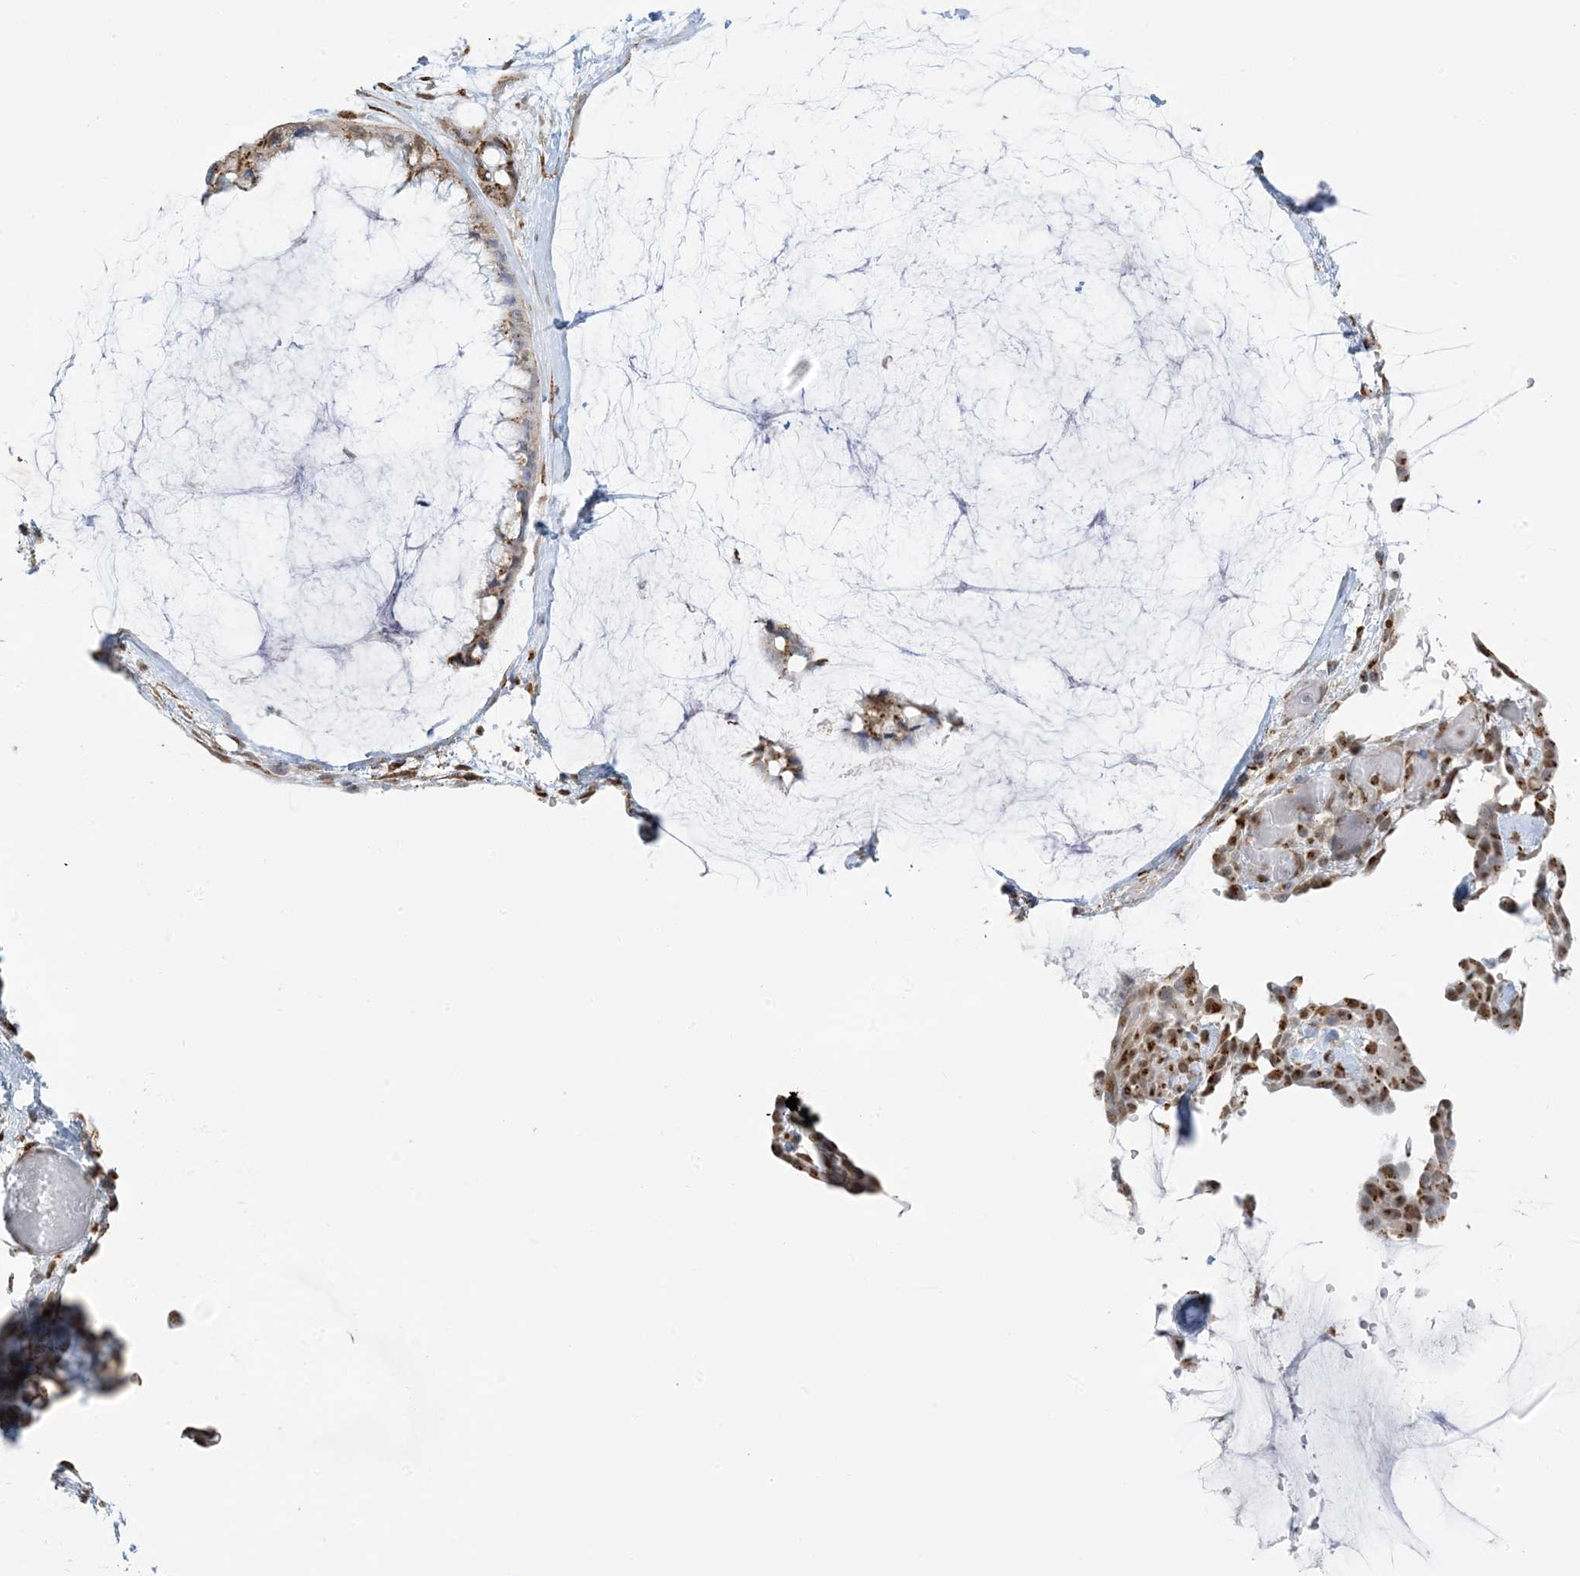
{"staining": {"intensity": "moderate", "quantity": "25%-75%", "location": "cytoplasmic/membranous,nuclear"}, "tissue": "ovarian cancer", "cell_type": "Tumor cells", "image_type": "cancer", "snomed": [{"axis": "morphology", "description": "Cystadenocarcinoma, mucinous, NOS"}, {"axis": "topography", "description": "Ovary"}], "caption": "Protein staining of ovarian mucinous cystadenocarcinoma tissue exhibits moderate cytoplasmic/membranous and nuclear staining in about 25%-75% of tumor cells.", "gene": "GPR107", "patient": {"sex": "female", "age": 39}}